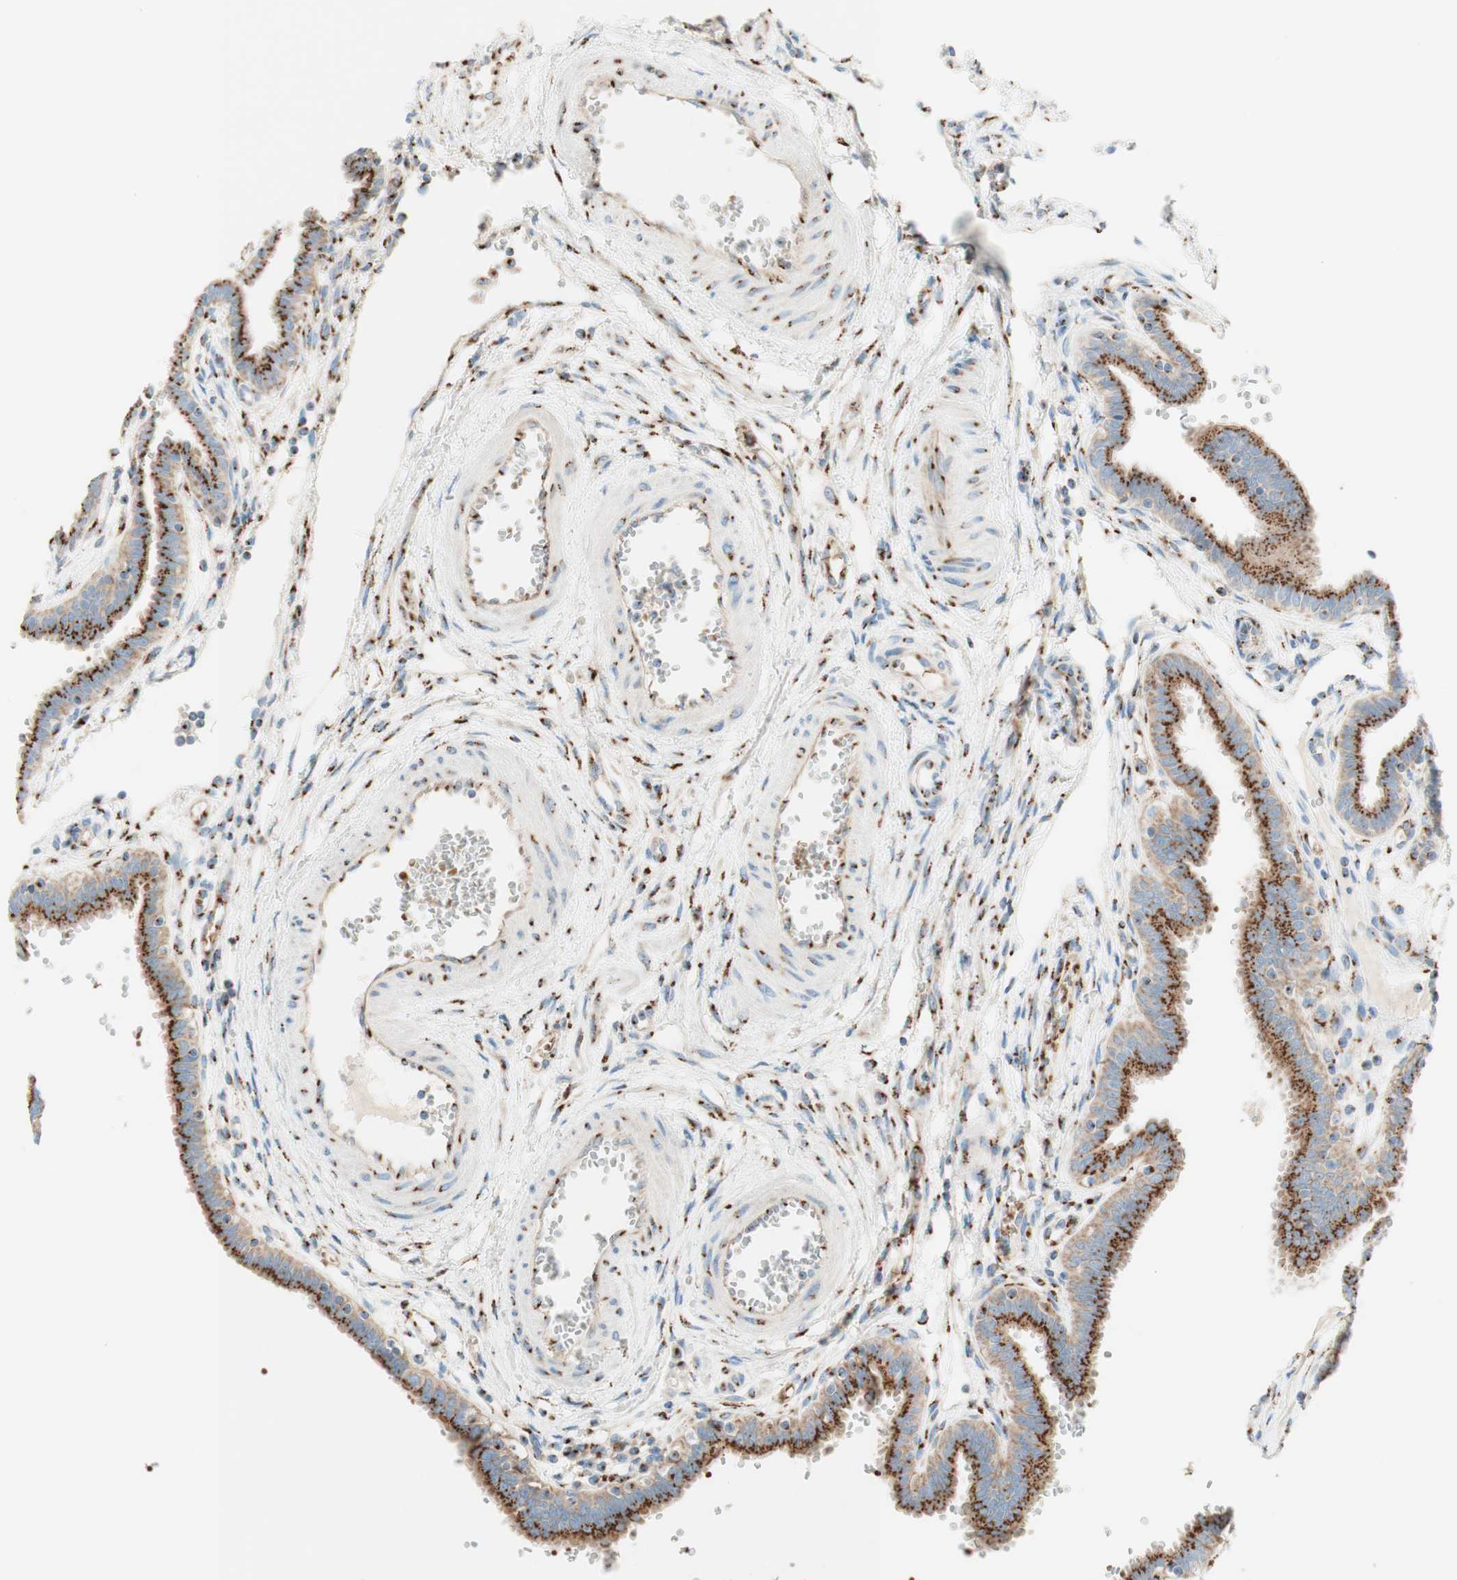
{"staining": {"intensity": "strong", "quantity": ">75%", "location": "cytoplasmic/membranous"}, "tissue": "fallopian tube", "cell_type": "Glandular cells", "image_type": "normal", "snomed": [{"axis": "morphology", "description": "Normal tissue, NOS"}, {"axis": "topography", "description": "Fallopian tube"}], "caption": "Unremarkable fallopian tube displays strong cytoplasmic/membranous positivity in approximately >75% of glandular cells, visualized by immunohistochemistry. The staining was performed using DAB to visualize the protein expression in brown, while the nuclei were stained in blue with hematoxylin (Magnification: 20x).", "gene": "GOLGB1", "patient": {"sex": "female", "age": 32}}